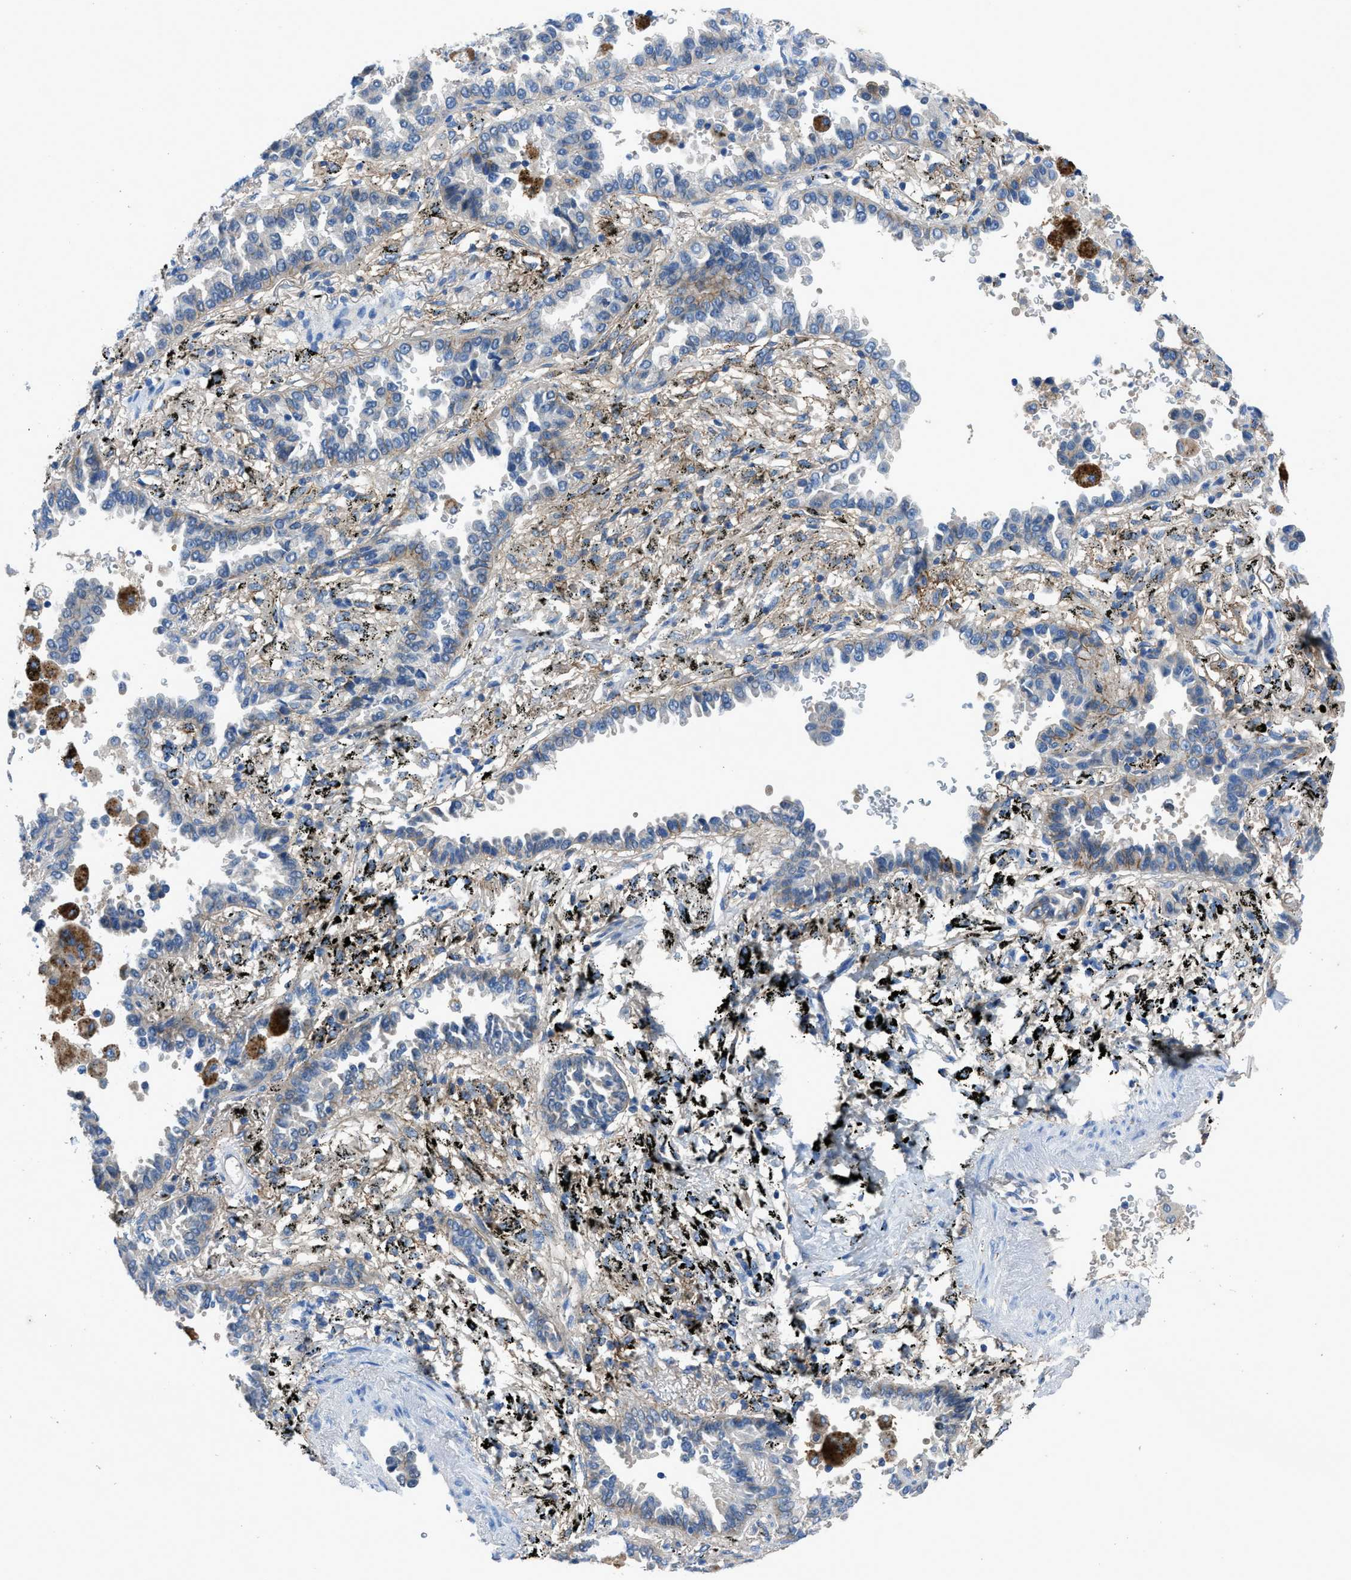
{"staining": {"intensity": "negative", "quantity": "none", "location": "none"}, "tissue": "lung cancer", "cell_type": "Tumor cells", "image_type": "cancer", "snomed": [{"axis": "morphology", "description": "Normal tissue, NOS"}, {"axis": "morphology", "description": "Adenocarcinoma, NOS"}, {"axis": "topography", "description": "Lung"}], "caption": "The photomicrograph displays no significant staining in tumor cells of lung cancer (adenocarcinoma).", "gene": "PTGFRN", "patient": {"sex": "male", "age": 59}}